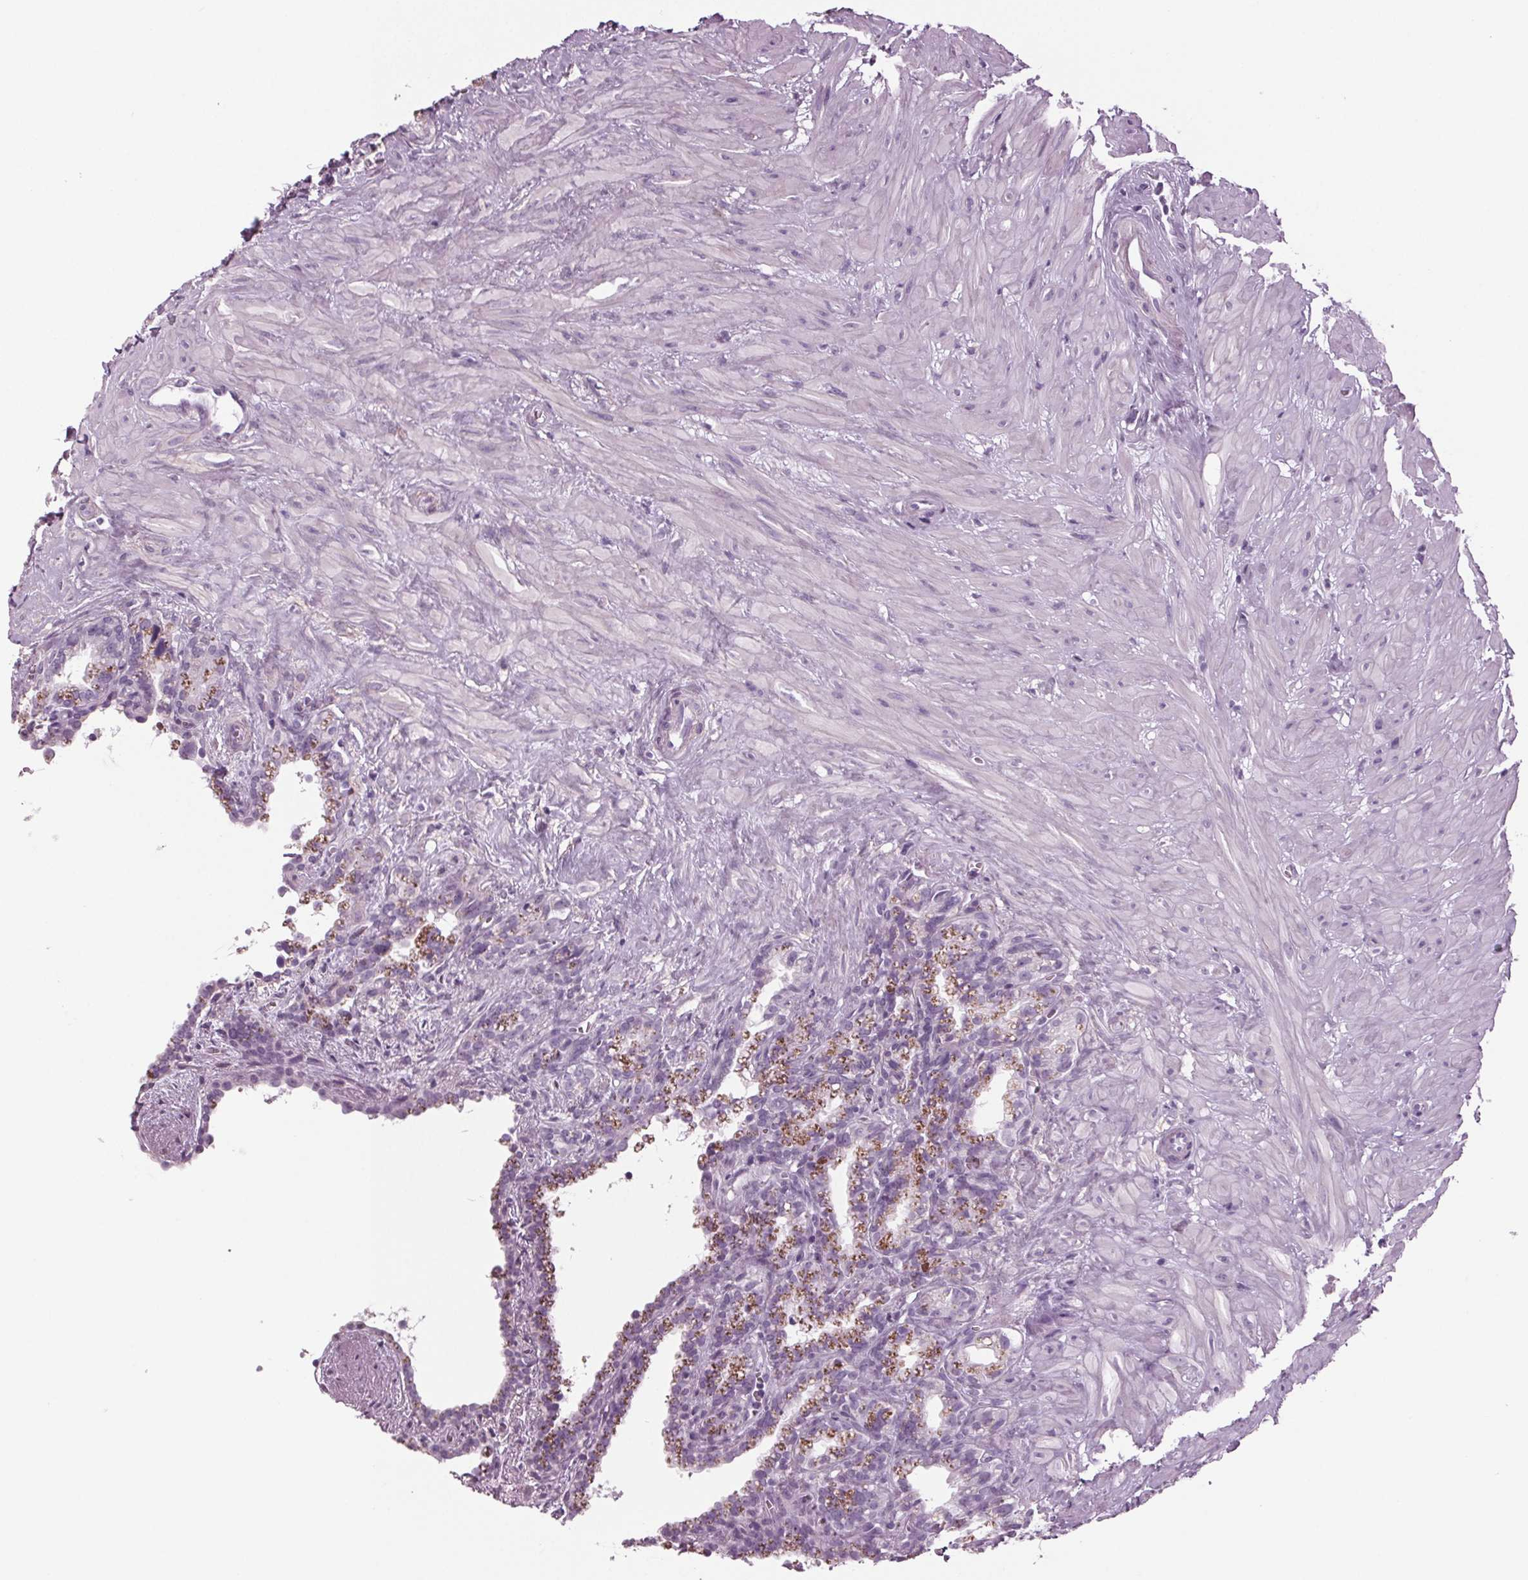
{"staining": {"intensity": "moderate", "quantity": "<25%", "location": "cytoplasmic/membranous"}, "tissue": "seminal vesicle", "cell_type": "Glandular cells", "image_type": "normal", "snomed": [{"axis": "morphology", "description": "Normal tissue, NOS"}, {"axis": "morphology", "description": "Urothelial carcinoma, NOS"}, {"axis": "topography", "description": "Urinary bladder"}, {"axis": "topography", "description": "Seminal veicle"}], "caption": "Protein staining of benign seminal vesicle exhibits moderate cytoplasmic/membranous expression in approximately <25% of glandular cells.", "gene": "BHLHE22", "patient": {"sex": "male", "age": 76}}